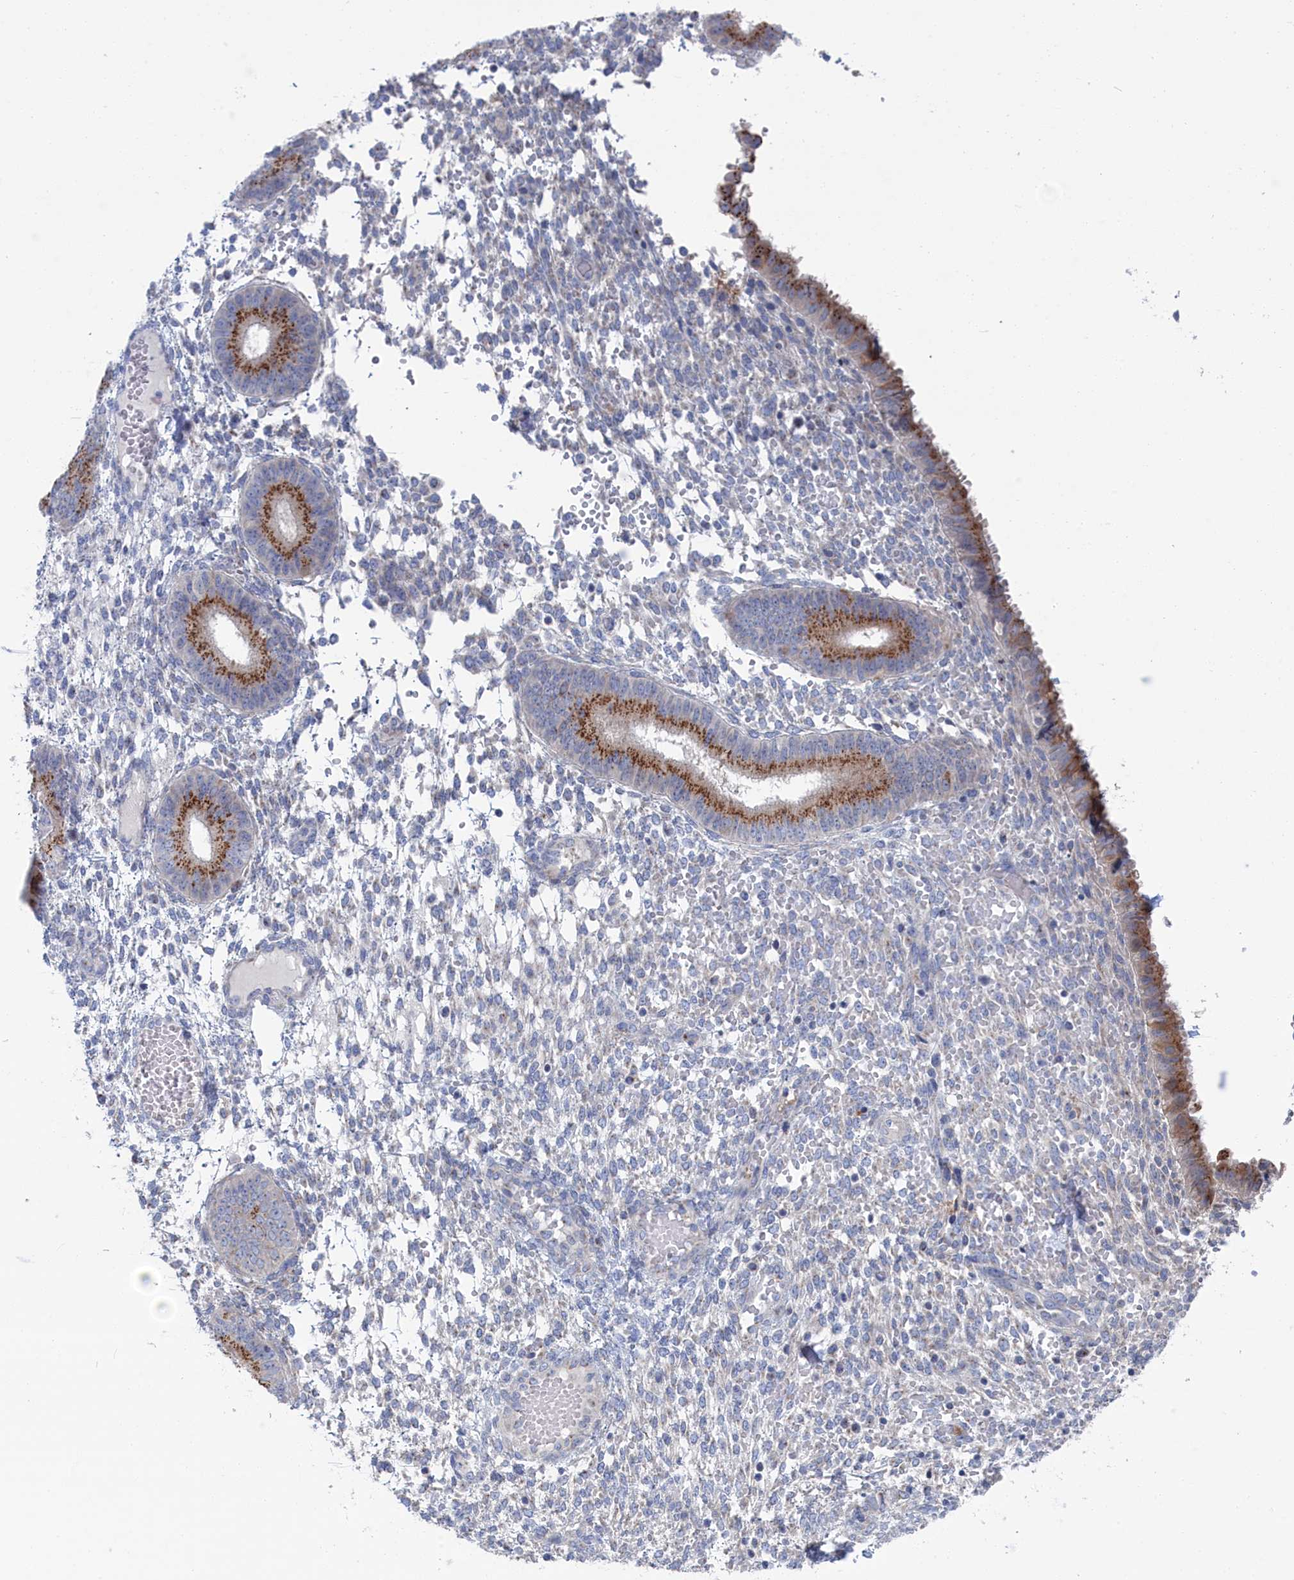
{"staining": {"intensity": "negative", "quantity": "none", "location": "none"}, "tissue": "endometrium", "cell_type": "Cells in endometrial stroma", "image_type": "normal", "snomed": [{"axis": "morphology", "description": "Normal tissue, NOS"}, {"axis": "topography", "description": "Endometrium"}], "caption": "This is an immunohistochemistry histopathology image of unremarkable endometrium. There is no positivity in cells in endometrial stroma.", "gene": "IRX1", "patient": {"sex": "female", "age": 49}}